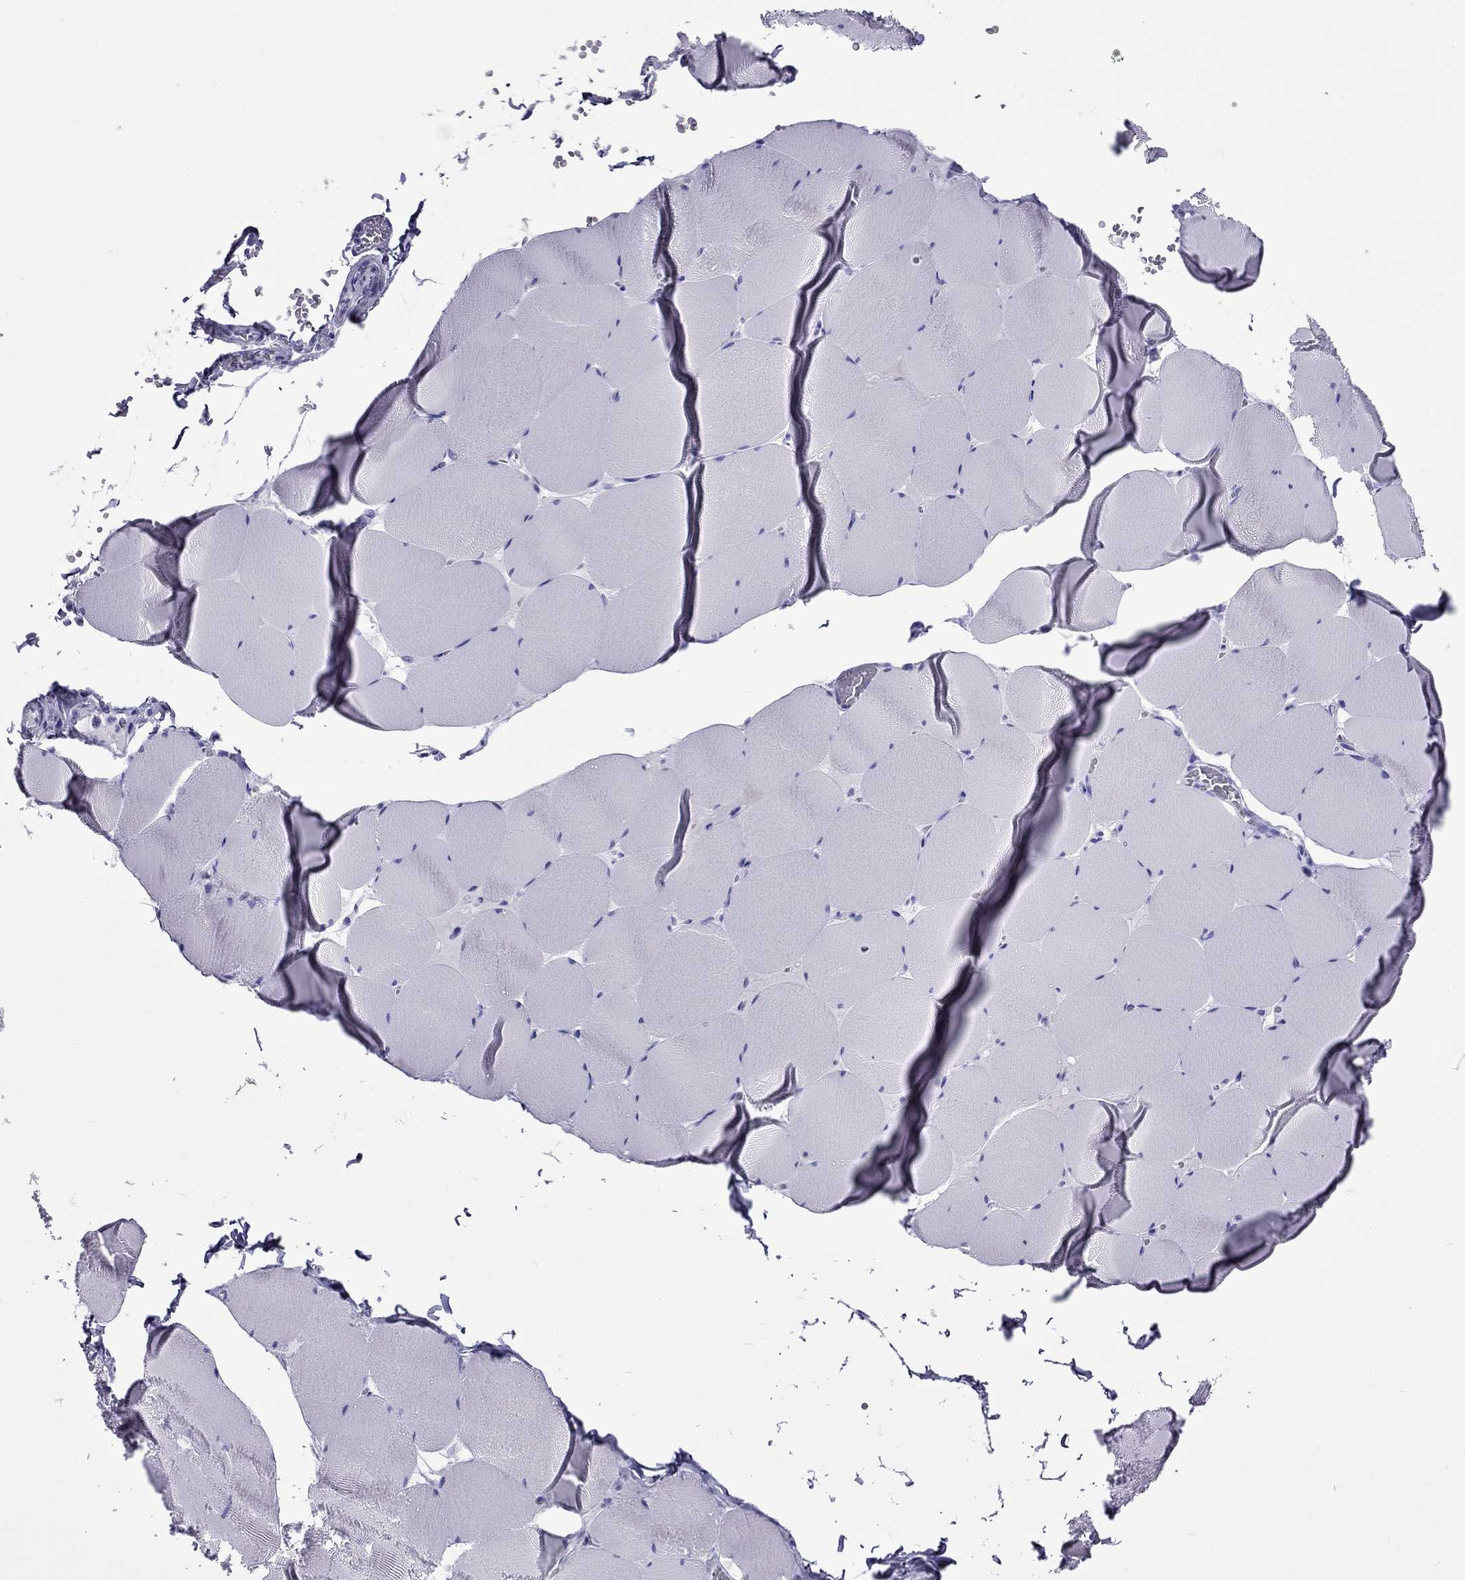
{"staining": {"intensity": "negative", "quantity": "none", "location": "none"}, "tissue": "skeletal muscle", "cell_type": "Myocytes", "image_type": "normal", "snomed": [{"axis": "morphology", "description": "Normal tissue, NOS"}, {"axis": "morphology", "description": "Malignant melanoma, Metastatic site"}, {"axis": "topography", "description": "Skeletal muscle"}], "caption": "Immunohistochemistry histopathology image of benign skeletal muscle: skeletal muscle stained with DAB reveals no significant protein positivity in myocytes. Brightfield microscopy of immunohistochemistry stained with DAB (3,3'-diaminobenzidine) (brown) and hematoxylin (blue), captured at high magnification.", "gene": "ARR3", "patient": {"sex": "male", "age": 50}}